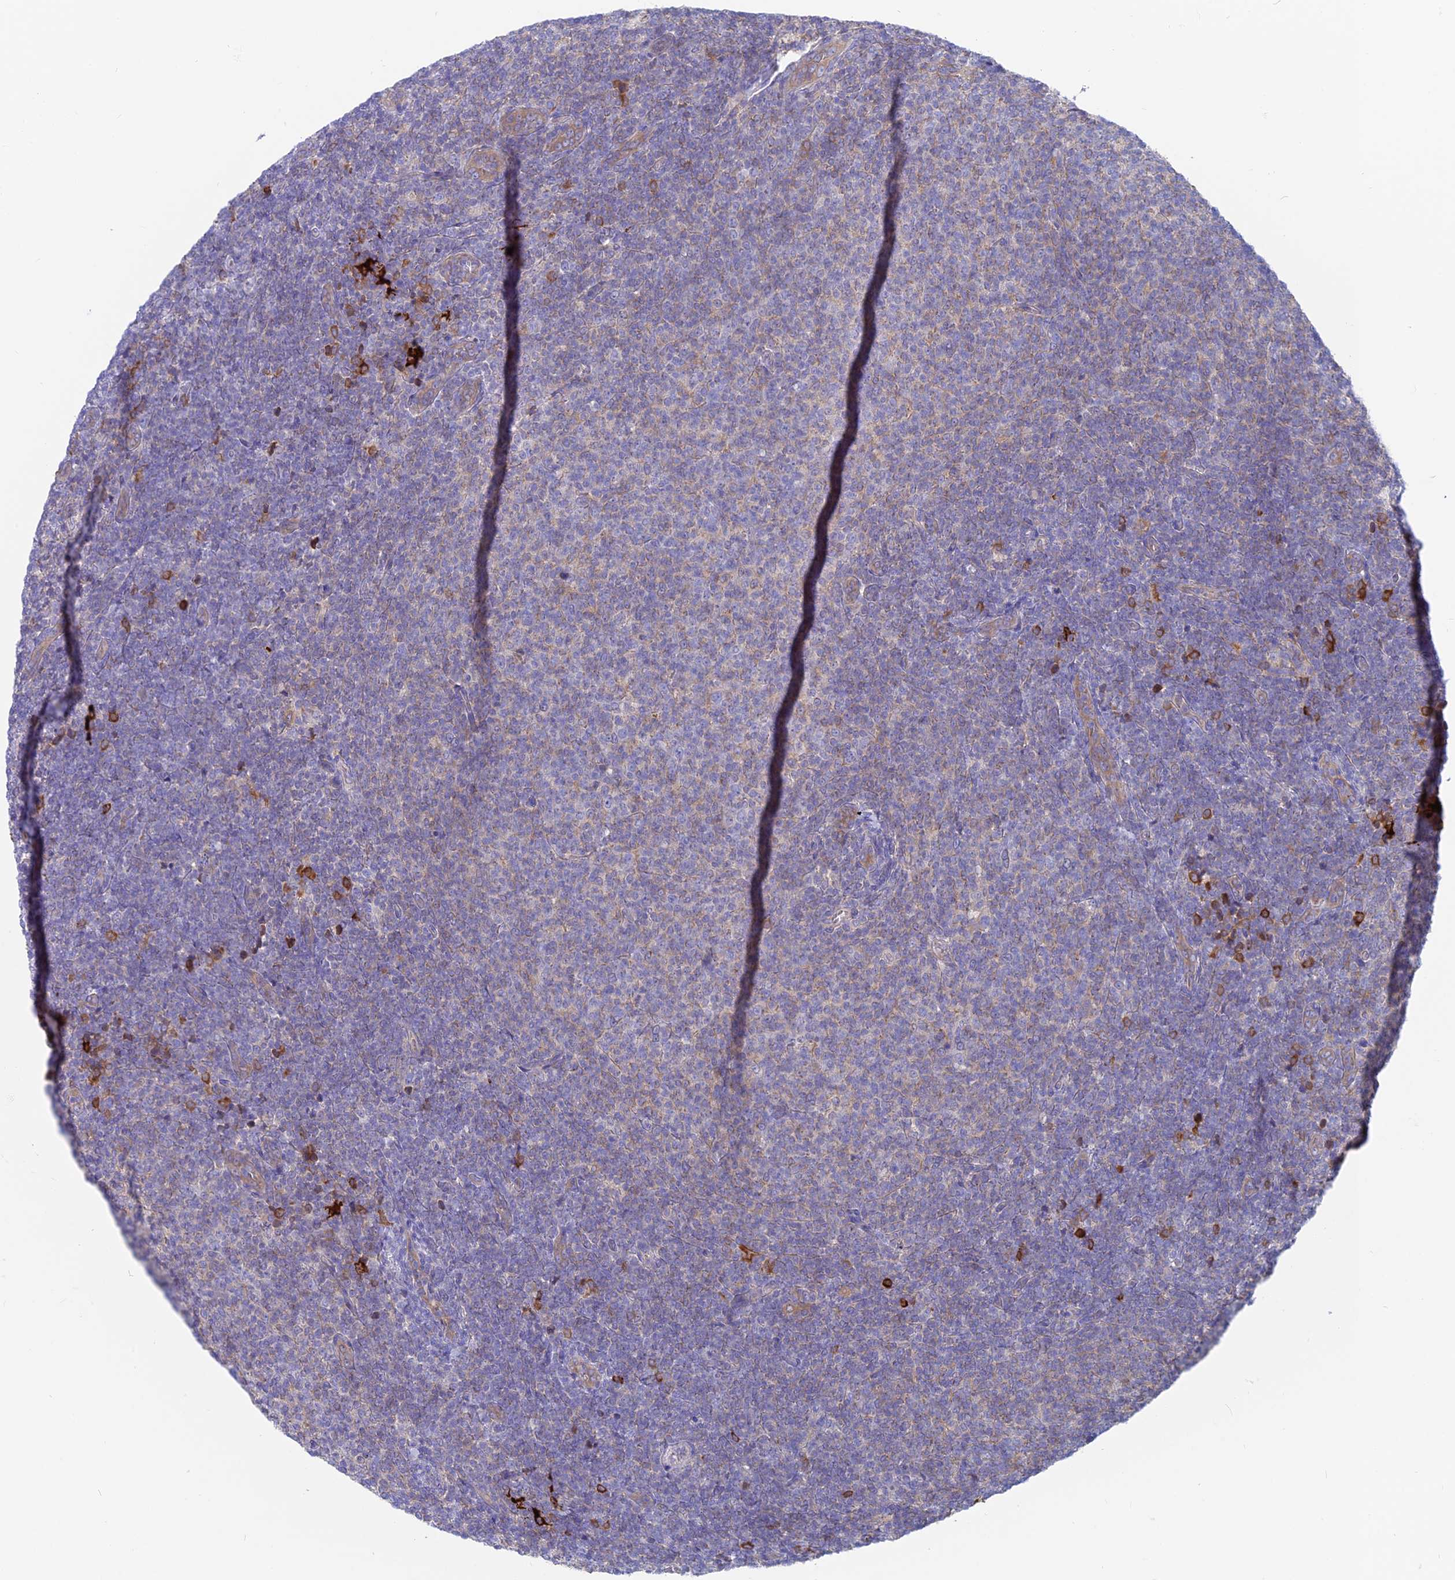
{"staining": {"intensity": "weak", "quantity": "<25%", "location": "cytoplasmic/membranous"}, "tissue": "lymphoma", "cell_type": "Tumor cells", "image_type": "cancer", "snomed": [{"axis": "morphology", "description": "Malignant lymphoma, non-Hodgkin's type, Low grade"}, {"axis": "topography", "description": "Lymph node"}], "caption": "Tumor cells show no significant protein positivity in lymphoma.", "gene": "LZTFL1", "patient": {"sex": "male", "age": 66}}